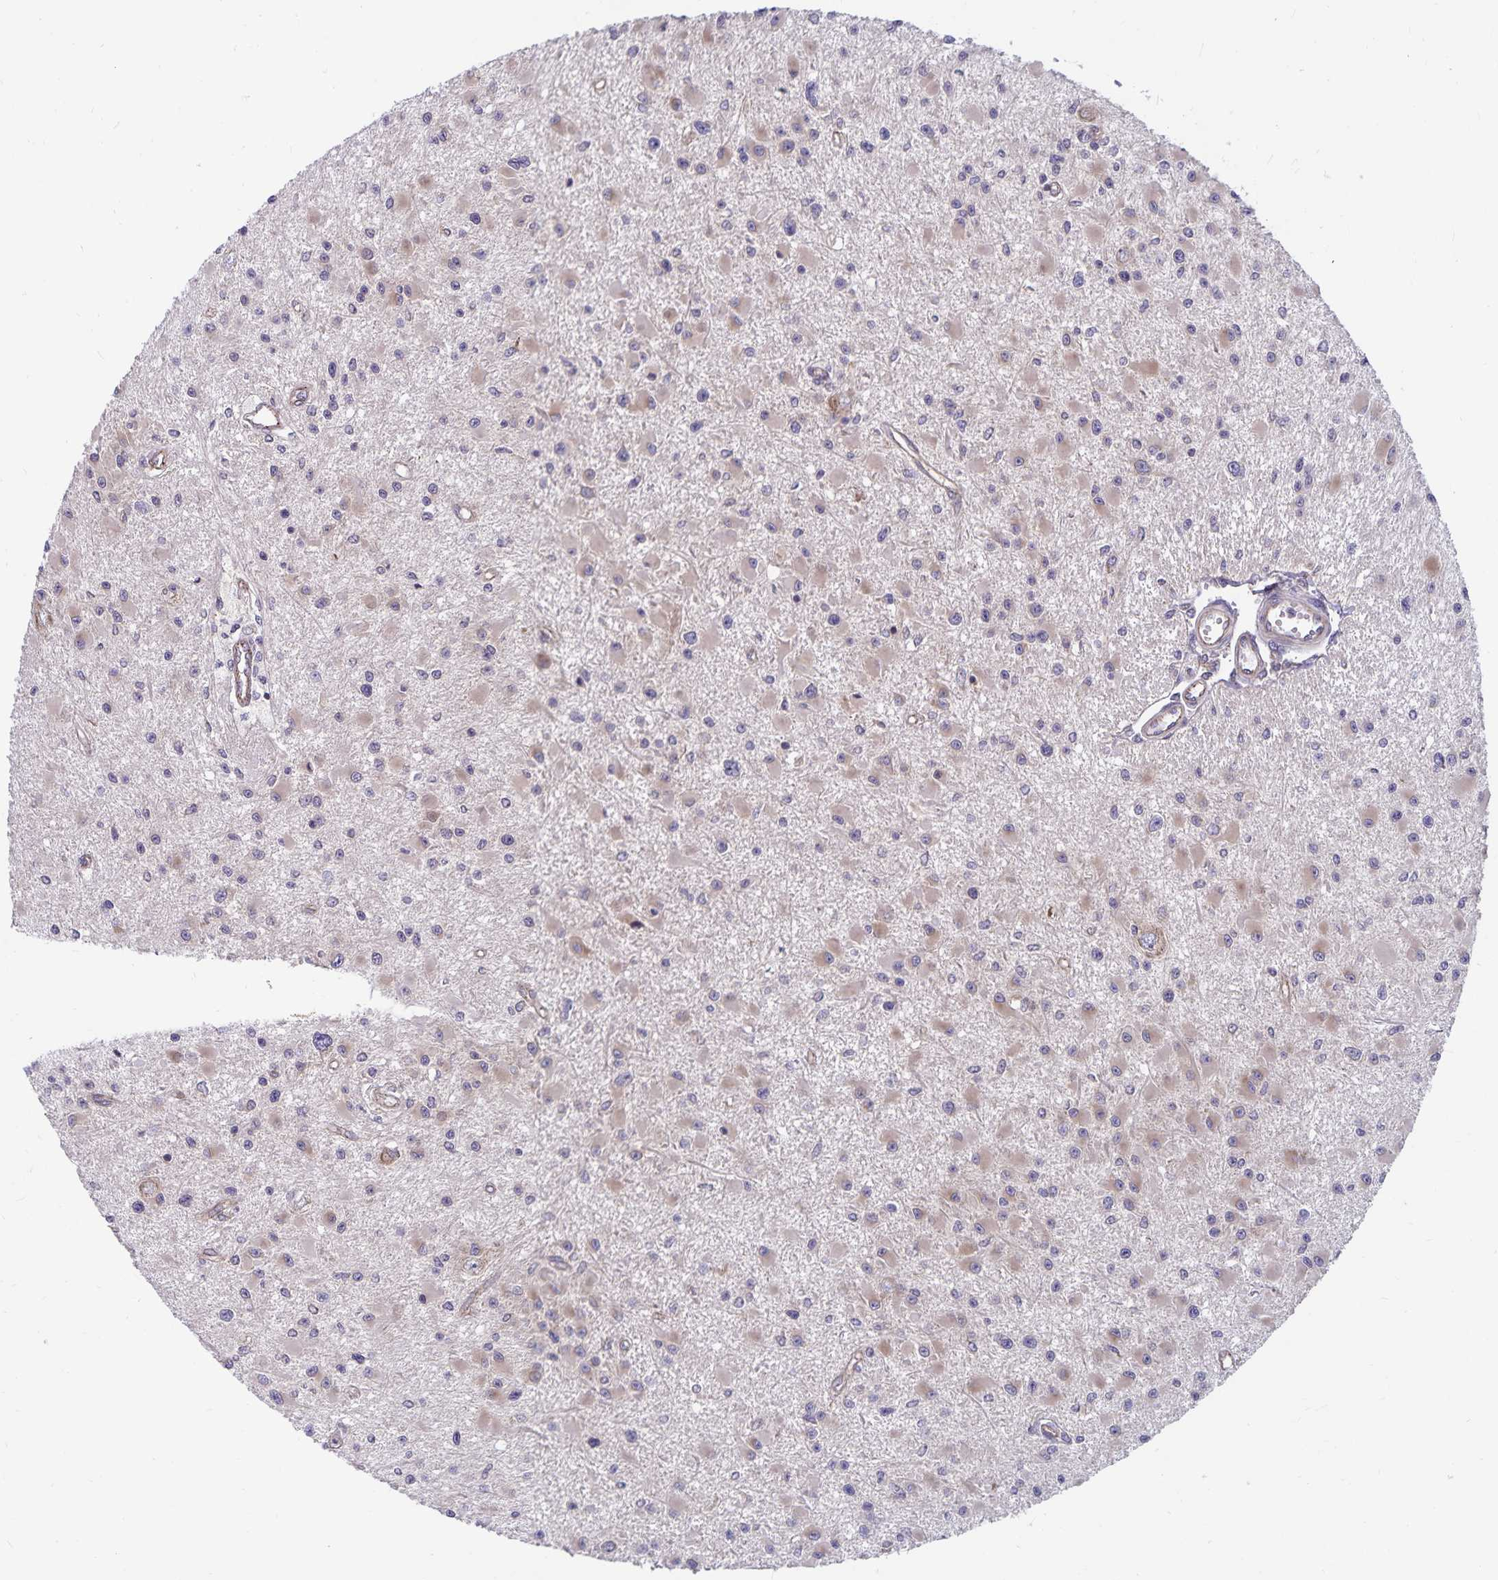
{"staining": {"intensity": "weak", "quantity": ">75%", "location": "cytoplasmic/membranous"}, "tissue": "glioma", "cell_type": "Tumor cells", "image_type": "cancer", "snomed": [{"axis": "morphology", "description": "Glioma, malignant, High grade"}, {"axis": "topography", "description": "Brain"}], "caption": "A brown stain shows weak cytoplasmic/membranous expression of a protein in human malignant glioma (high-grade) tumor cells.", "gene": "SEC62", "patient": {"sex": "male", "age": 54}}